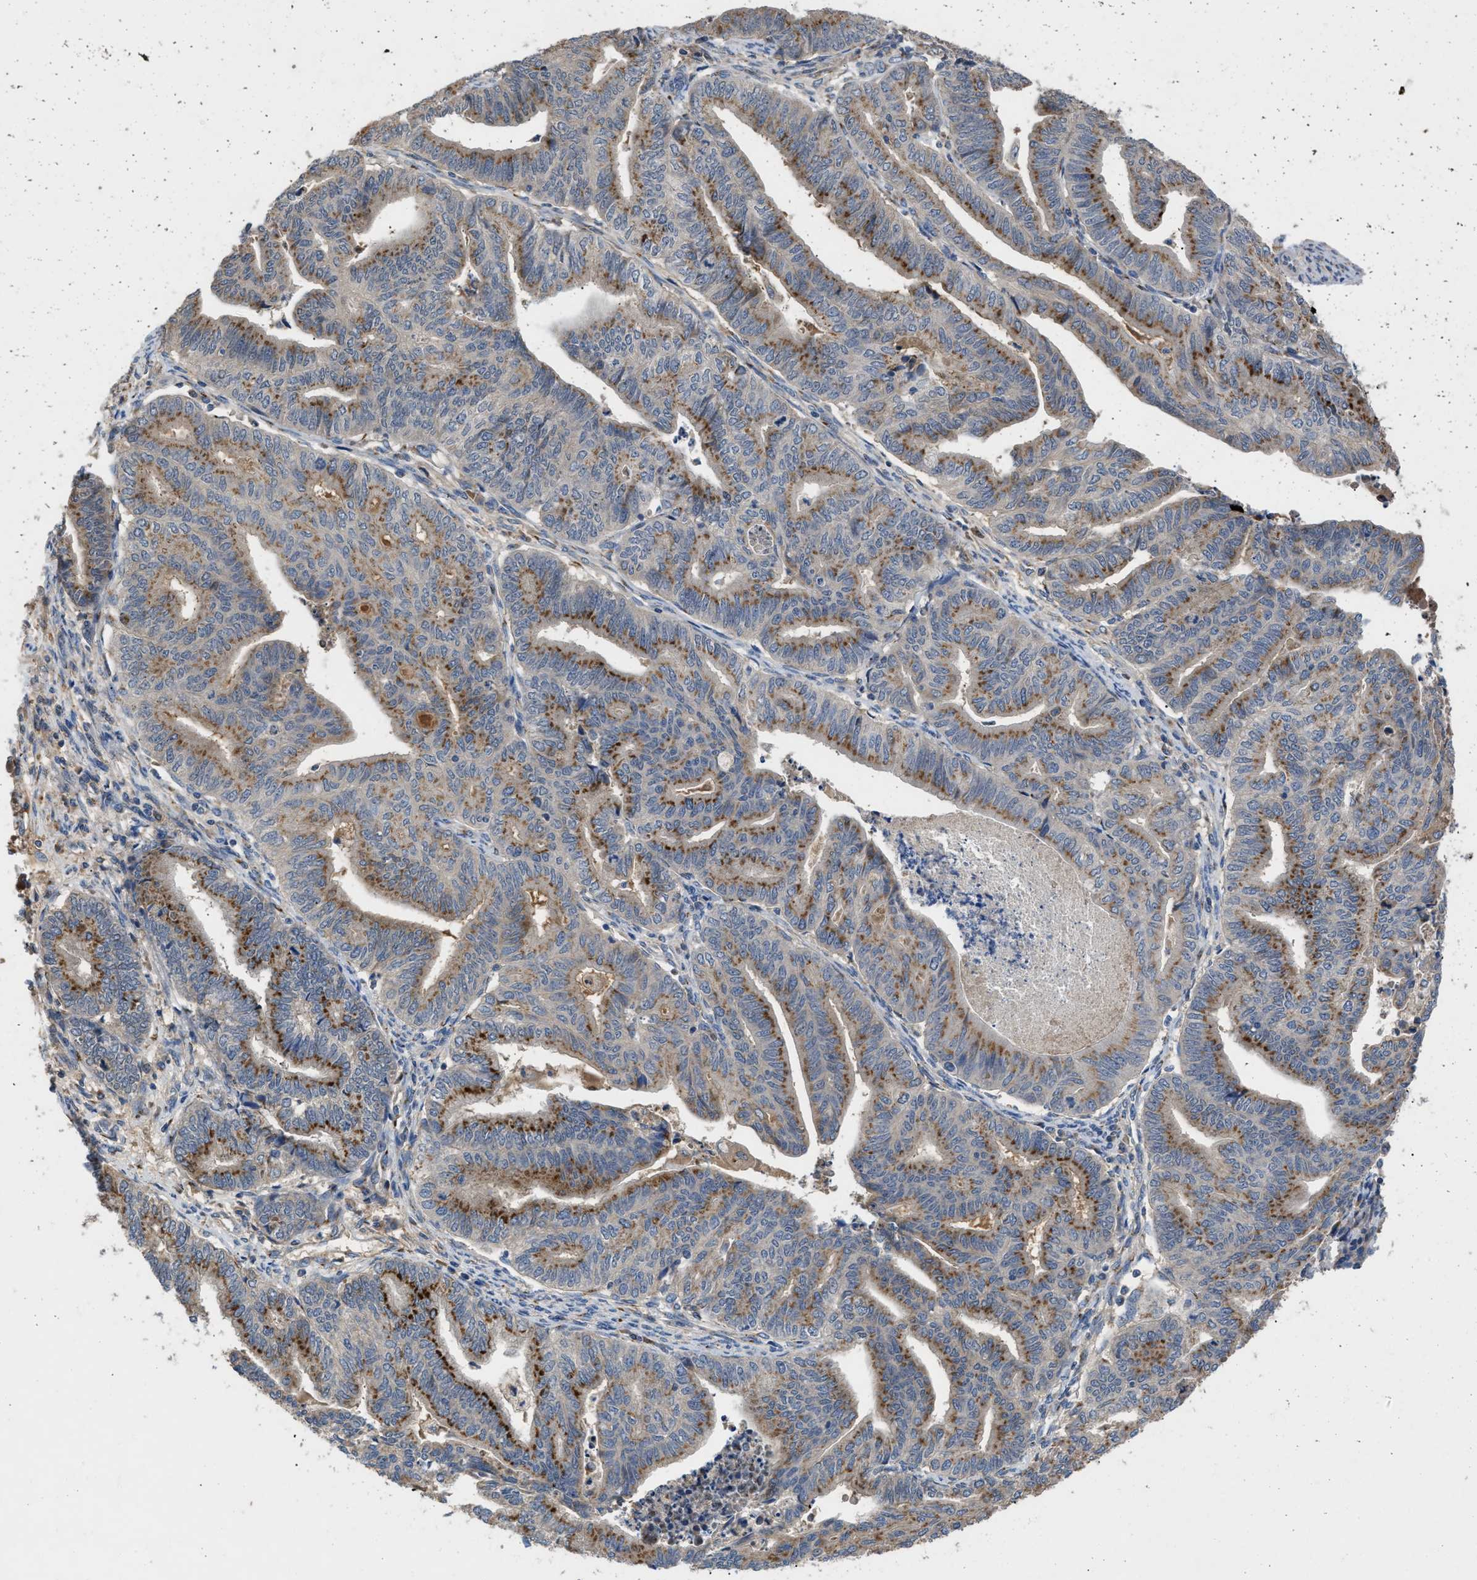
{"staining": {"intensity": "moderate", "quantity": ">75%", "location": "cytoplasmic/membranous"}, "tissue": "endometrial cancer", "cell_type": "Tumor cells", "image_type": "cancer", "snomed": [{"axis": "morphology", "description": "Adenocarcinoma, NOS"}, {"axis": "topography", "description": "Endometrium"}], "caption": "This is an image of immunohistochemistry staining of endometrial cancer (adenocarcinoma), which shows moderate positivity in the cytoplasmic/membranous of tumor cells.", "gene": "SIK2", "patient": {"sex": "female", "age": 79}}